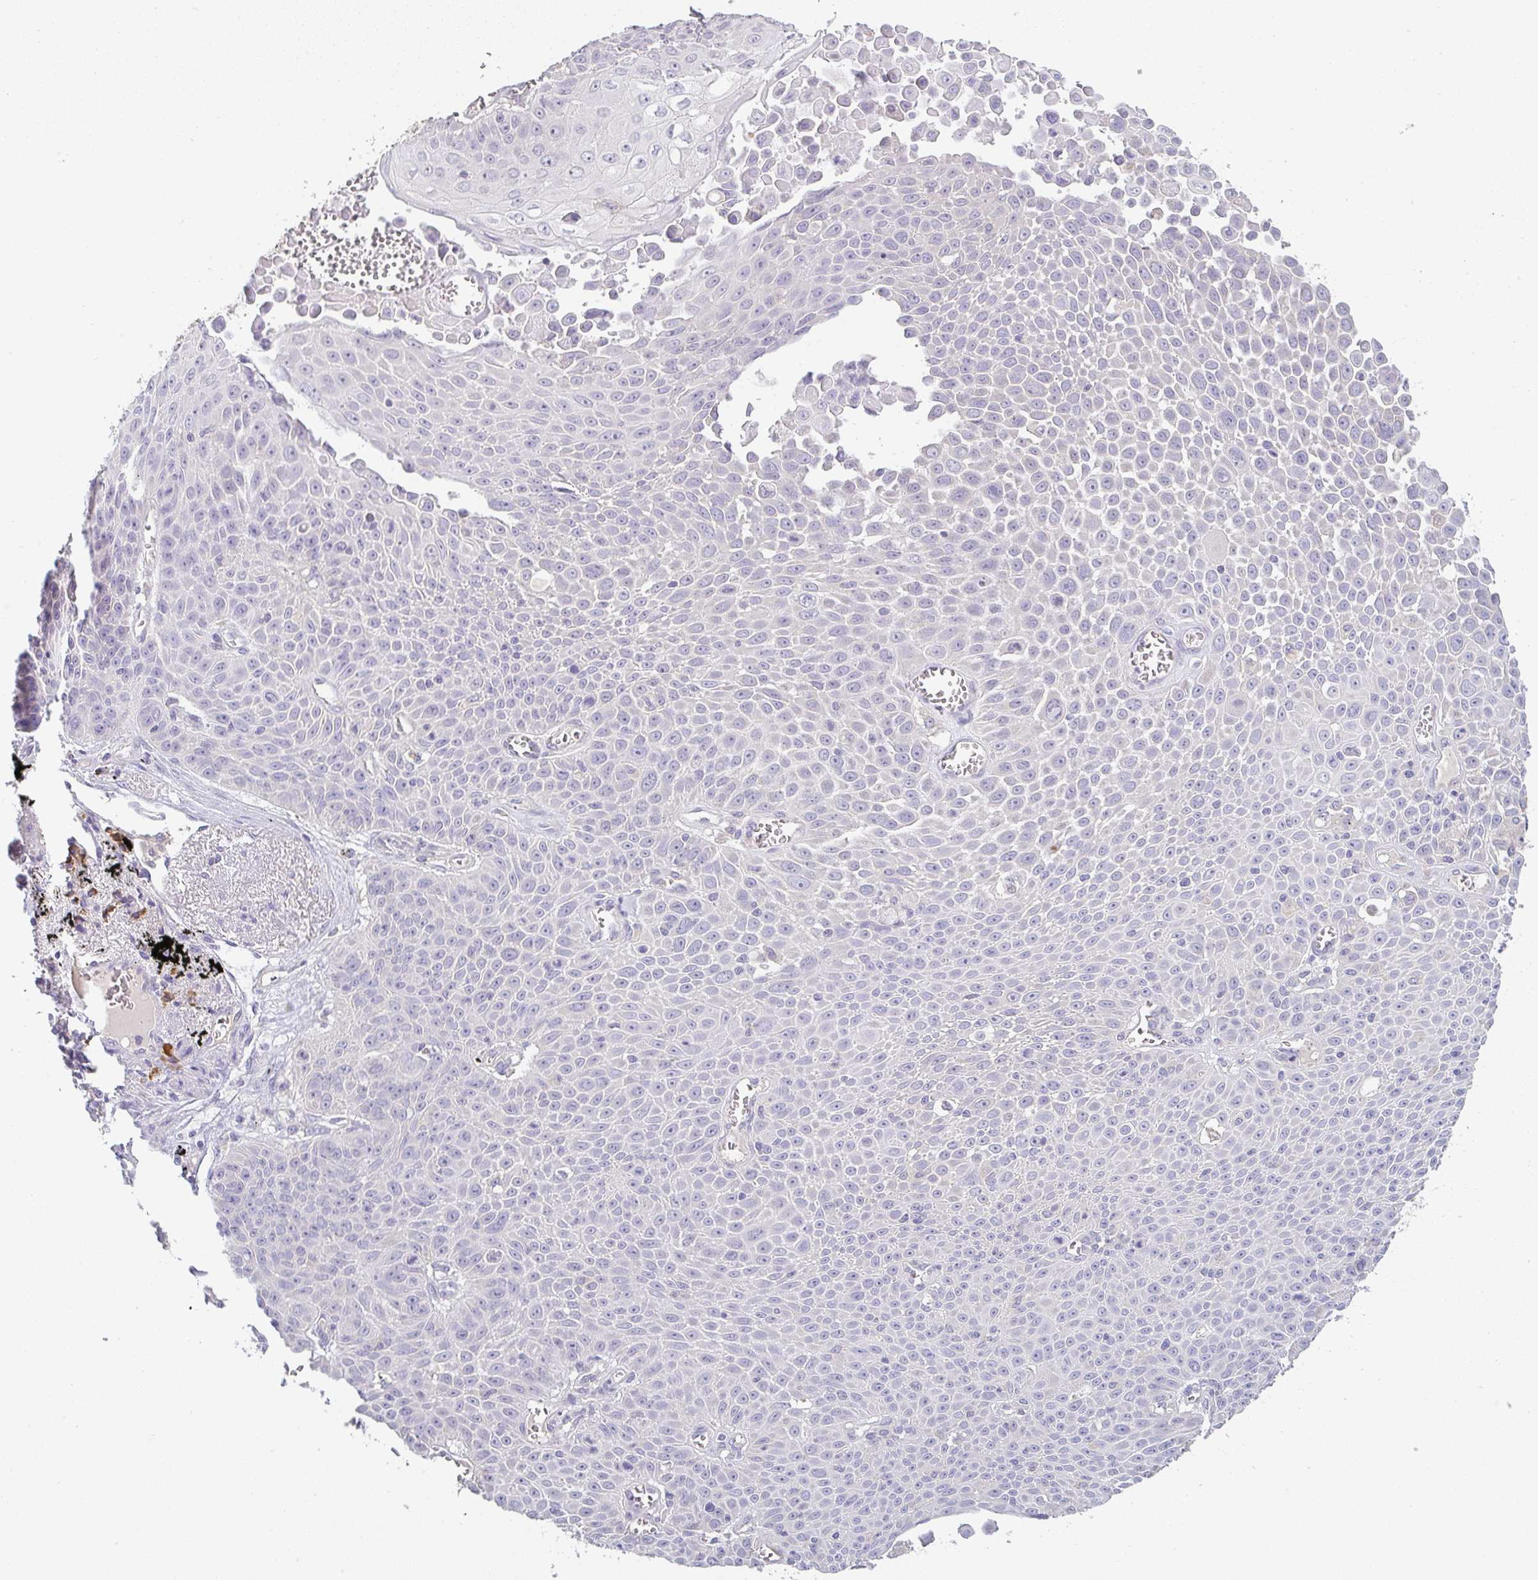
{"staining": {"intensity": "negative", "quantity": "none", "location": "none"}, "tissue": "lung cancer", "cell_type": "Tumor cells", "image_type": "cancer", "snomed": [{"axis": "morphology", "description": "Squamous cell carcinoma, NOS"}, {"axis": "morphology", "description": "Squamous cell carcinoma, metastatic, NOS"}, {"axis": "topography", "description": "Lymph node"}, {"axis": "topography", "description": "Lung"}], "caption": "Tumor cells are negative for protein expression in human lung squamous cell carcinoma.", "gene": "ZNF215", "patient": {"sex": "female", "age": 62}}